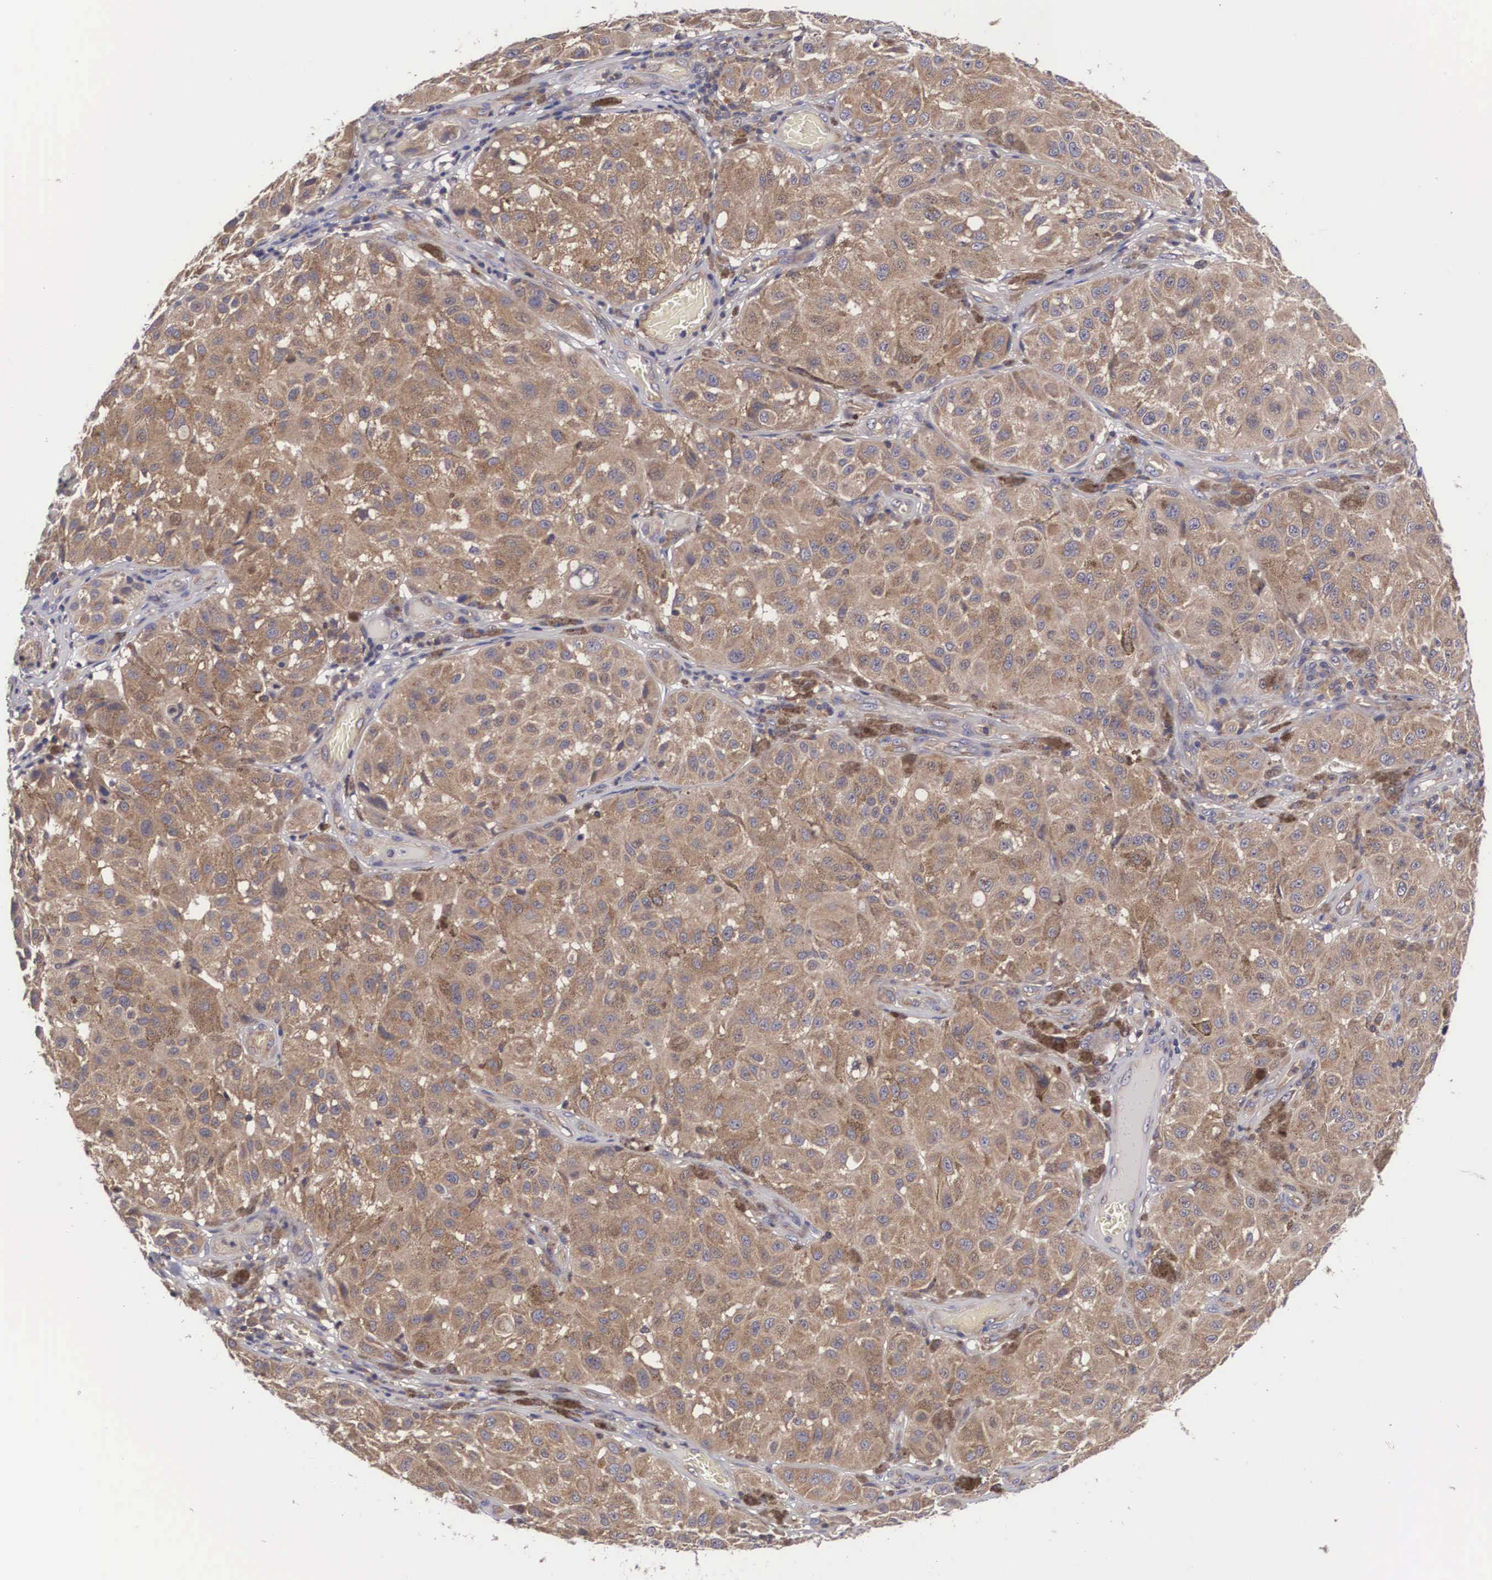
{"staining": {"intensity": "weak", "quantity": ">75%", "location": "cytoplasmic/membranous"}, "tissue": "melanoma", "cell_type": "Tumor cells", "image_type": "cancer", "snomed": [{"axis": "morphology", "description": "Malignant melanoma, NOS"}, {"axis": "topography", "description": "Skin"}], "caption": "Melanoma stained with a brown dye shows weak cytoplasmic/membranous positive staining in about >75% of tumor cells.", "gene": "GRIPAP1", "patient": {"sex": "female", "age": 64}}